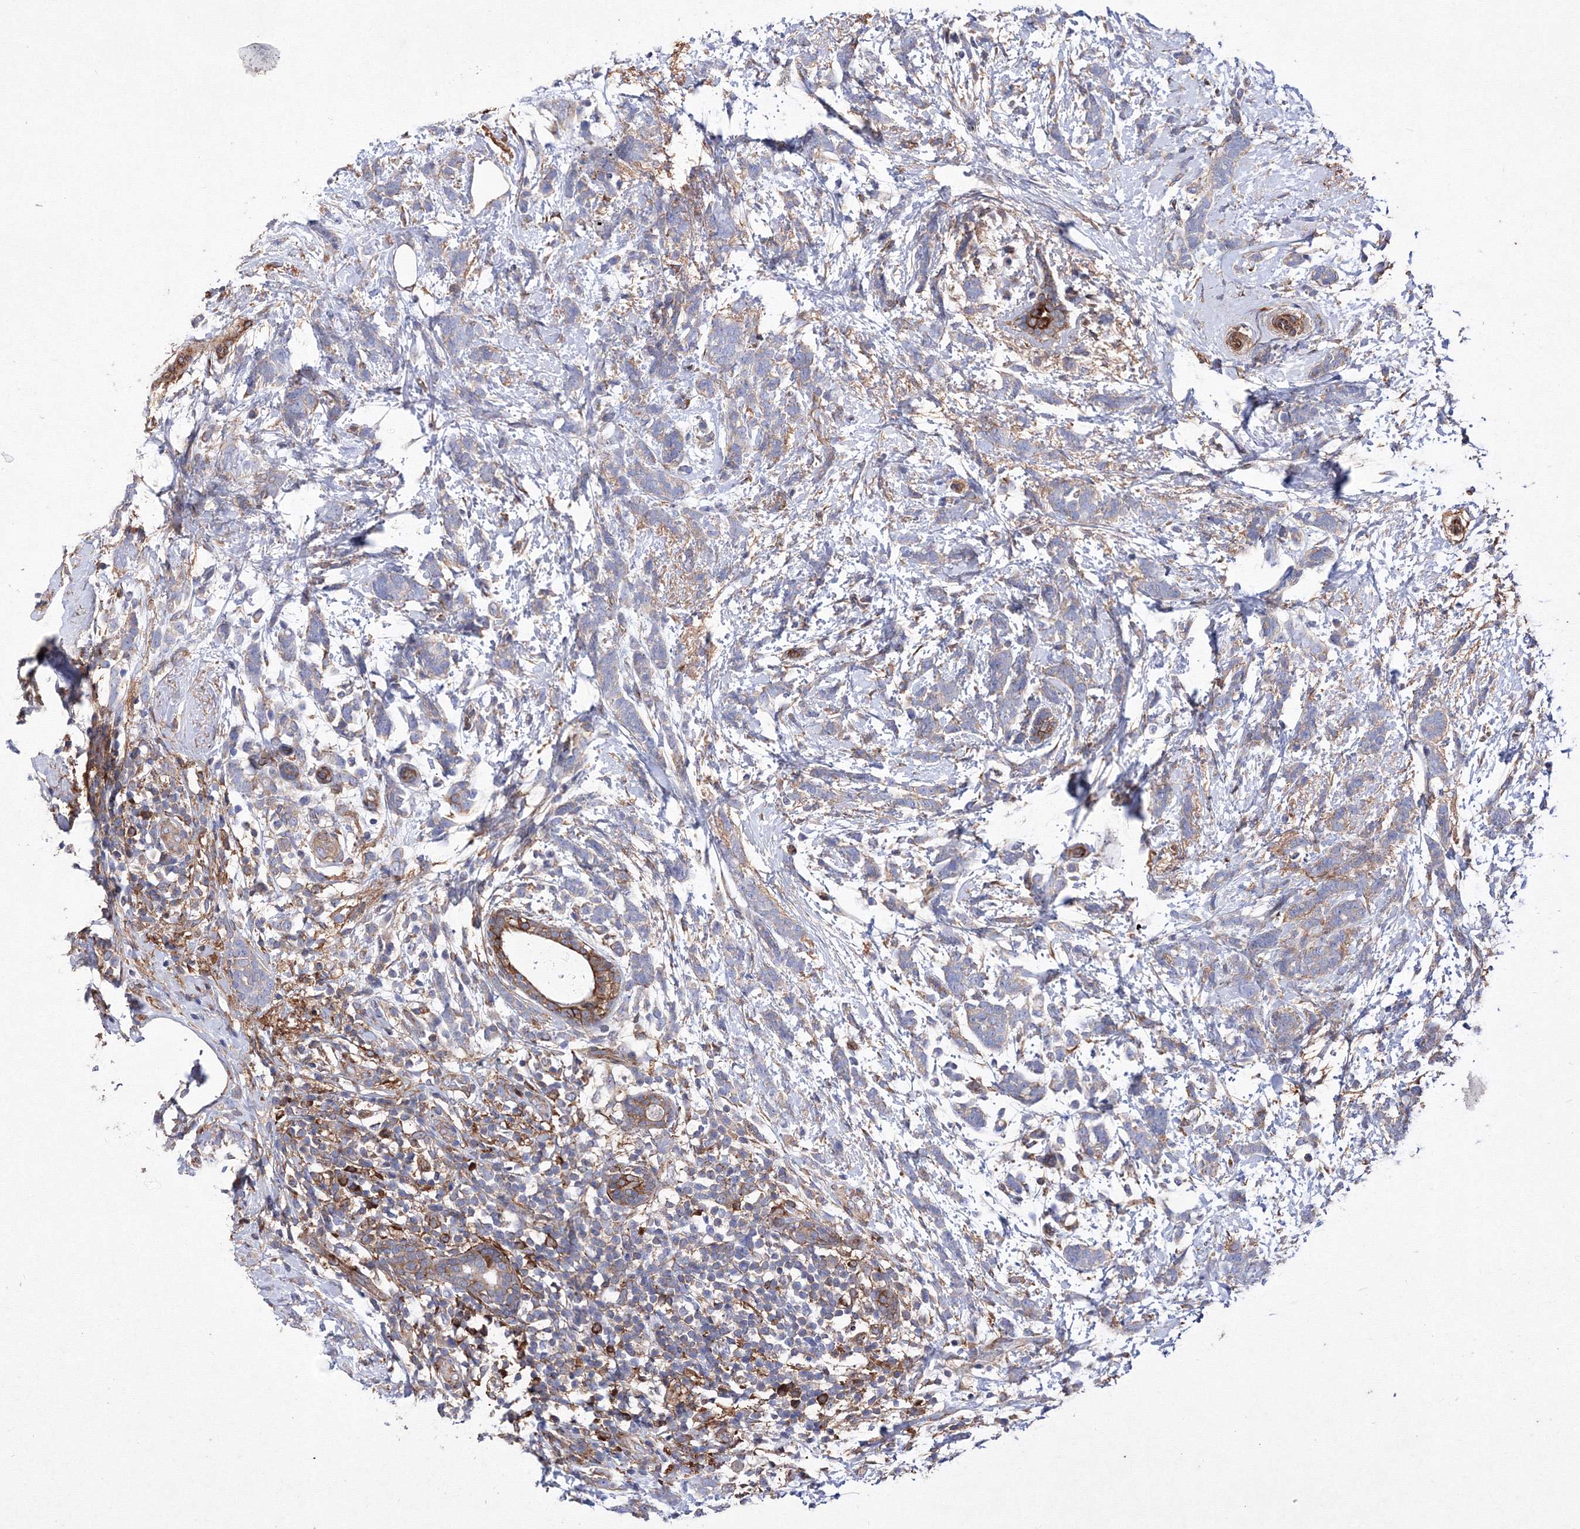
{"staining": {"intensity": "weak", "quantity": "<25%", "location": "cytoplasmic/membranous"}, "tissue": "breast cancer", "cell_type": "Tumor cells", "image_type": "cancer", "snomed": [{"axis": "morphology", "description": "Lobular carcinoma"}, {"axis": "topography", "description": "Breast"}], "caption": "Immunohistochemical staining of human breast lobular carcinoma shows no significant positivity in tumor cells.", "gene": "SNX18", "patient": {"sex": "female", "age": 58}}